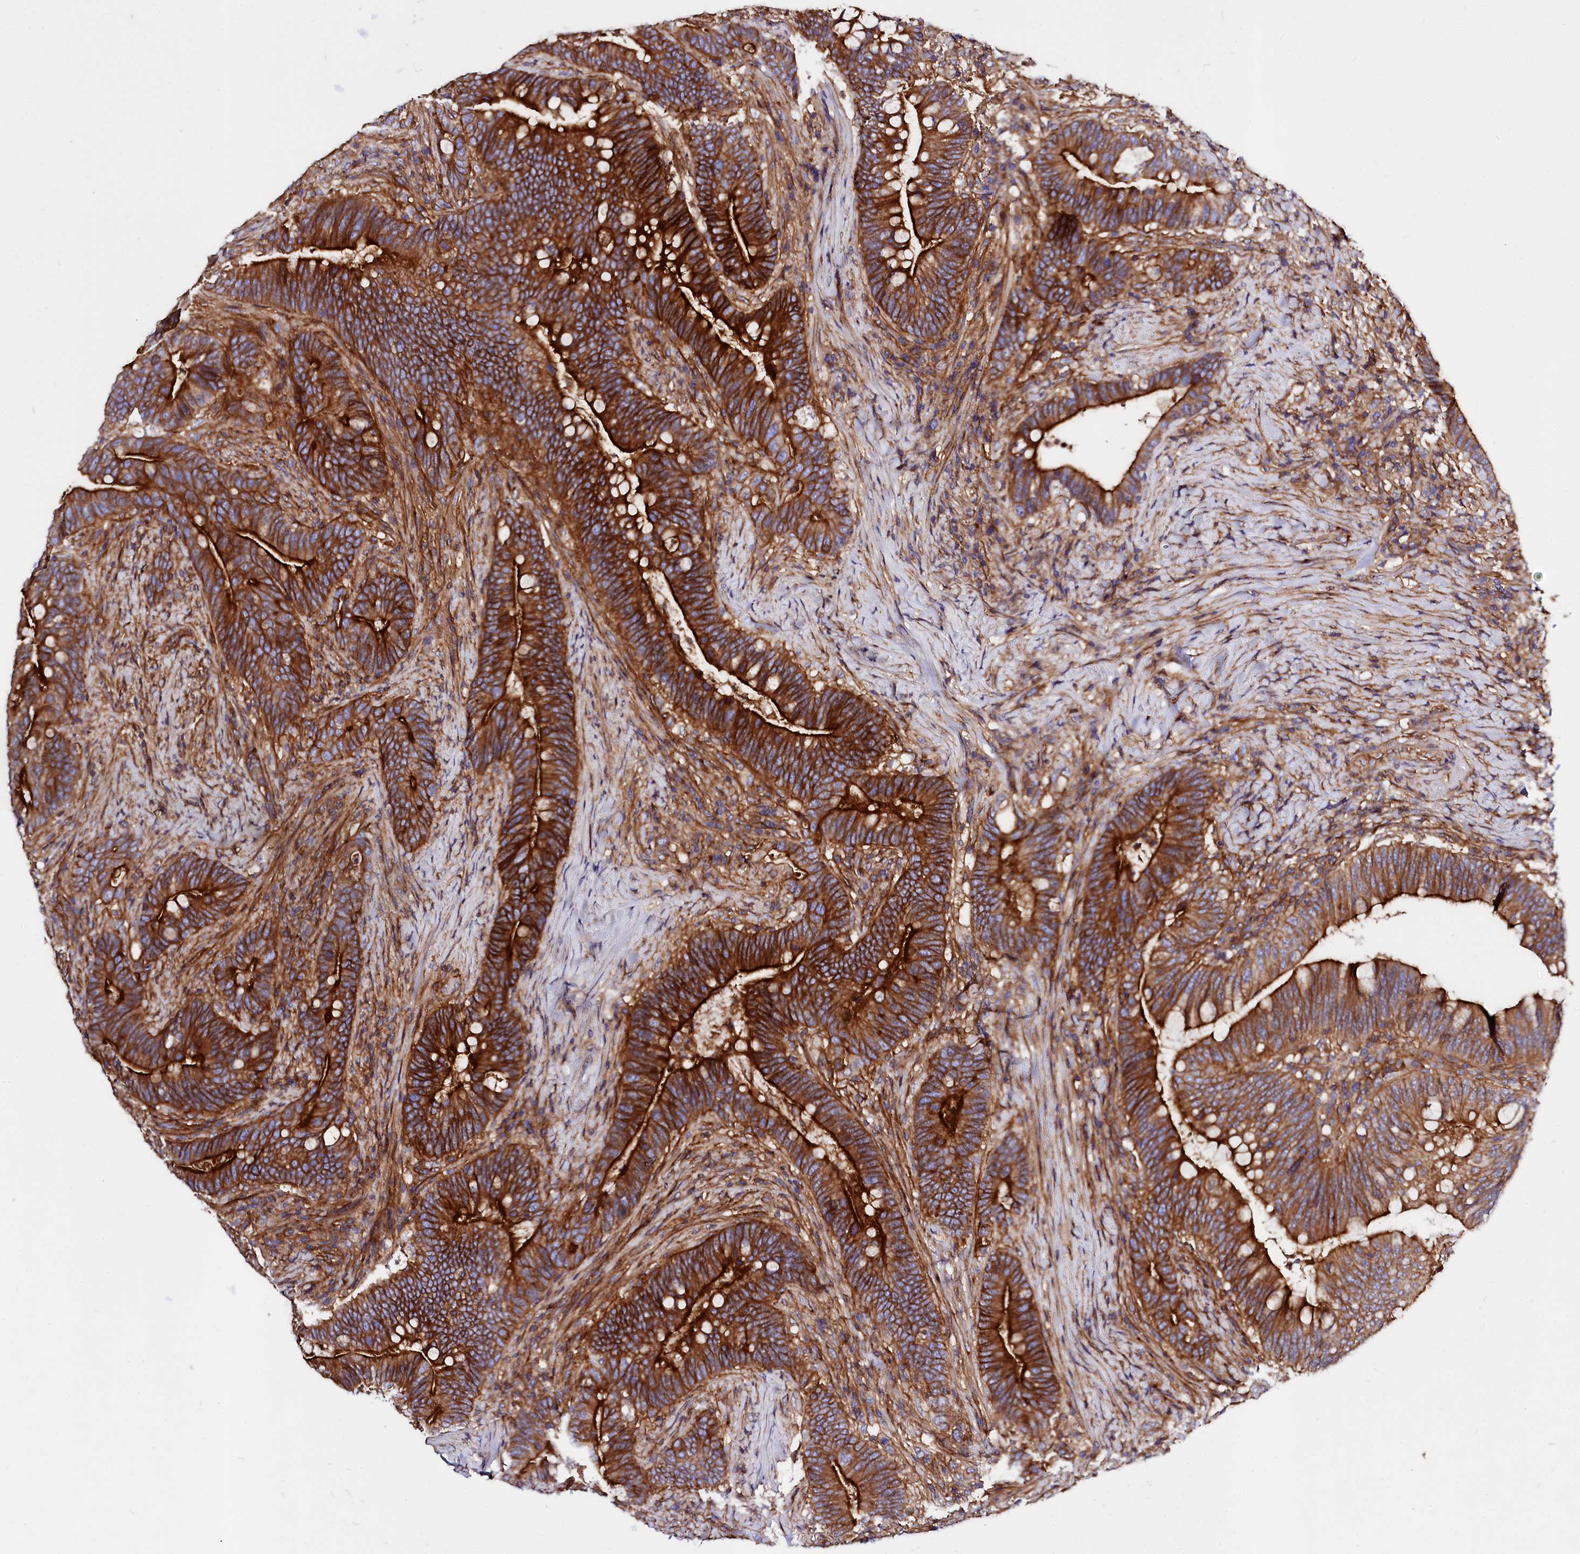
{"staining": {"intensity": "strong", "quantity": ">75%", "location": "cytoplasmic/membranous"}, "tissue": "colorectal cancer", "cell_type": "Tumor cells", "image_type": "cancer", "snomed": [{"axis": "morphology", "description": "Adenocarcinoma, NOS"}, {"axis": "topography", "description": "Colon"}], "caption": "Protein expression by IHC demonstrates strong cytoplasmic/membranous staining in about >75% of tumor cells in colorectal adenocarcinoma.", "gene": "ANO6", "patient": {"sex": "female", "age": 66}}